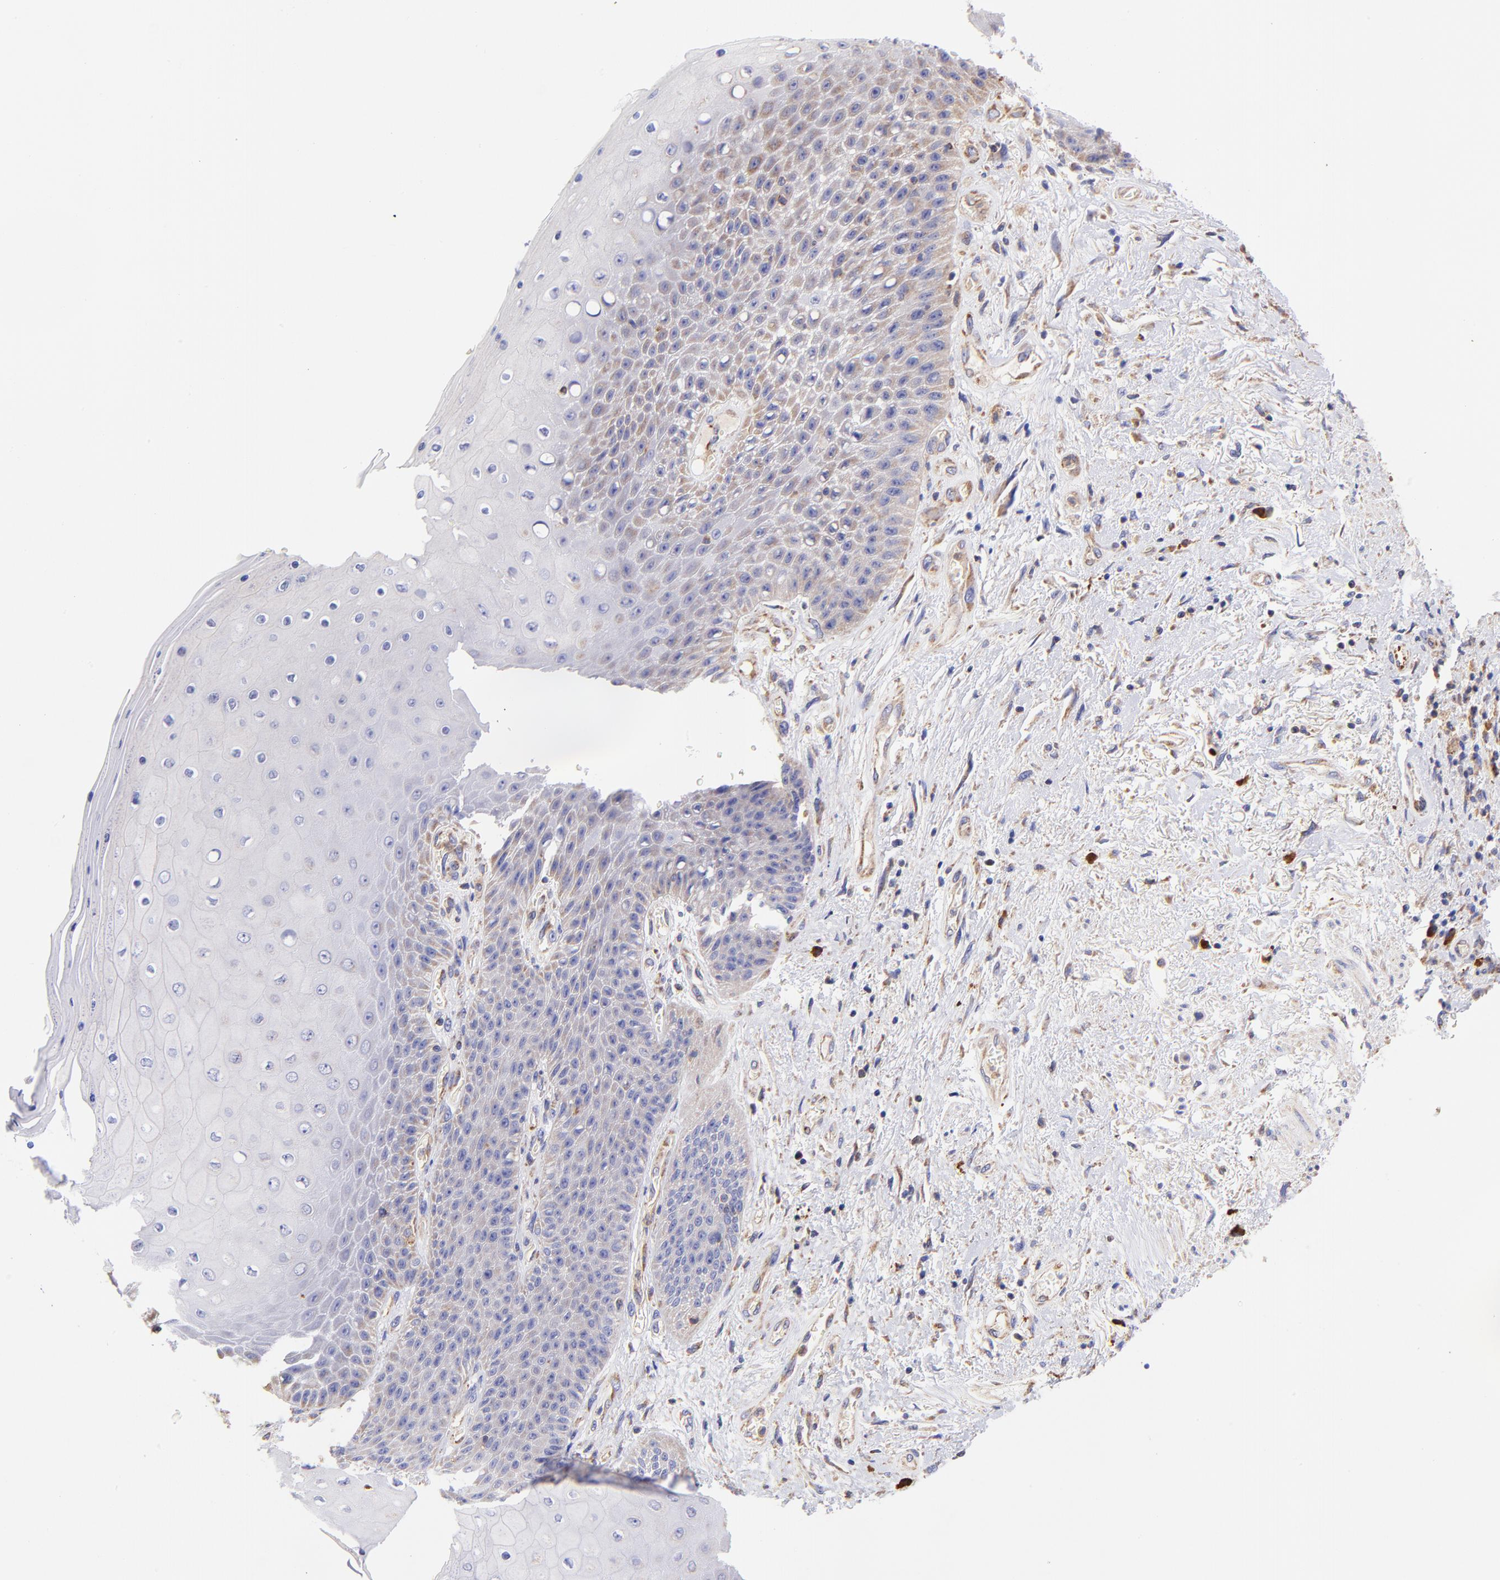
{"staining": {"intensity": "weak", "quantity": "25%-75%", "location": "cytoplasmic/membranous"}, "tissue": "skin", "cell_type": "Epidermal cells", "image_type": "normal", "snomed": [{"axis": "morphology", "description": "Normal tissue, NOS"}, {"axis": "topography", "description": "Anal"}], "caption": "Weak cytoplasmic/membranous protein positivity is present in approximately 25%-75% of epidermal cells in skin. (DAB = brown stain, brightfield microscopy at high magnification).", "gene": "PREX1", "patient": {"sex": "female", "age": 46}}